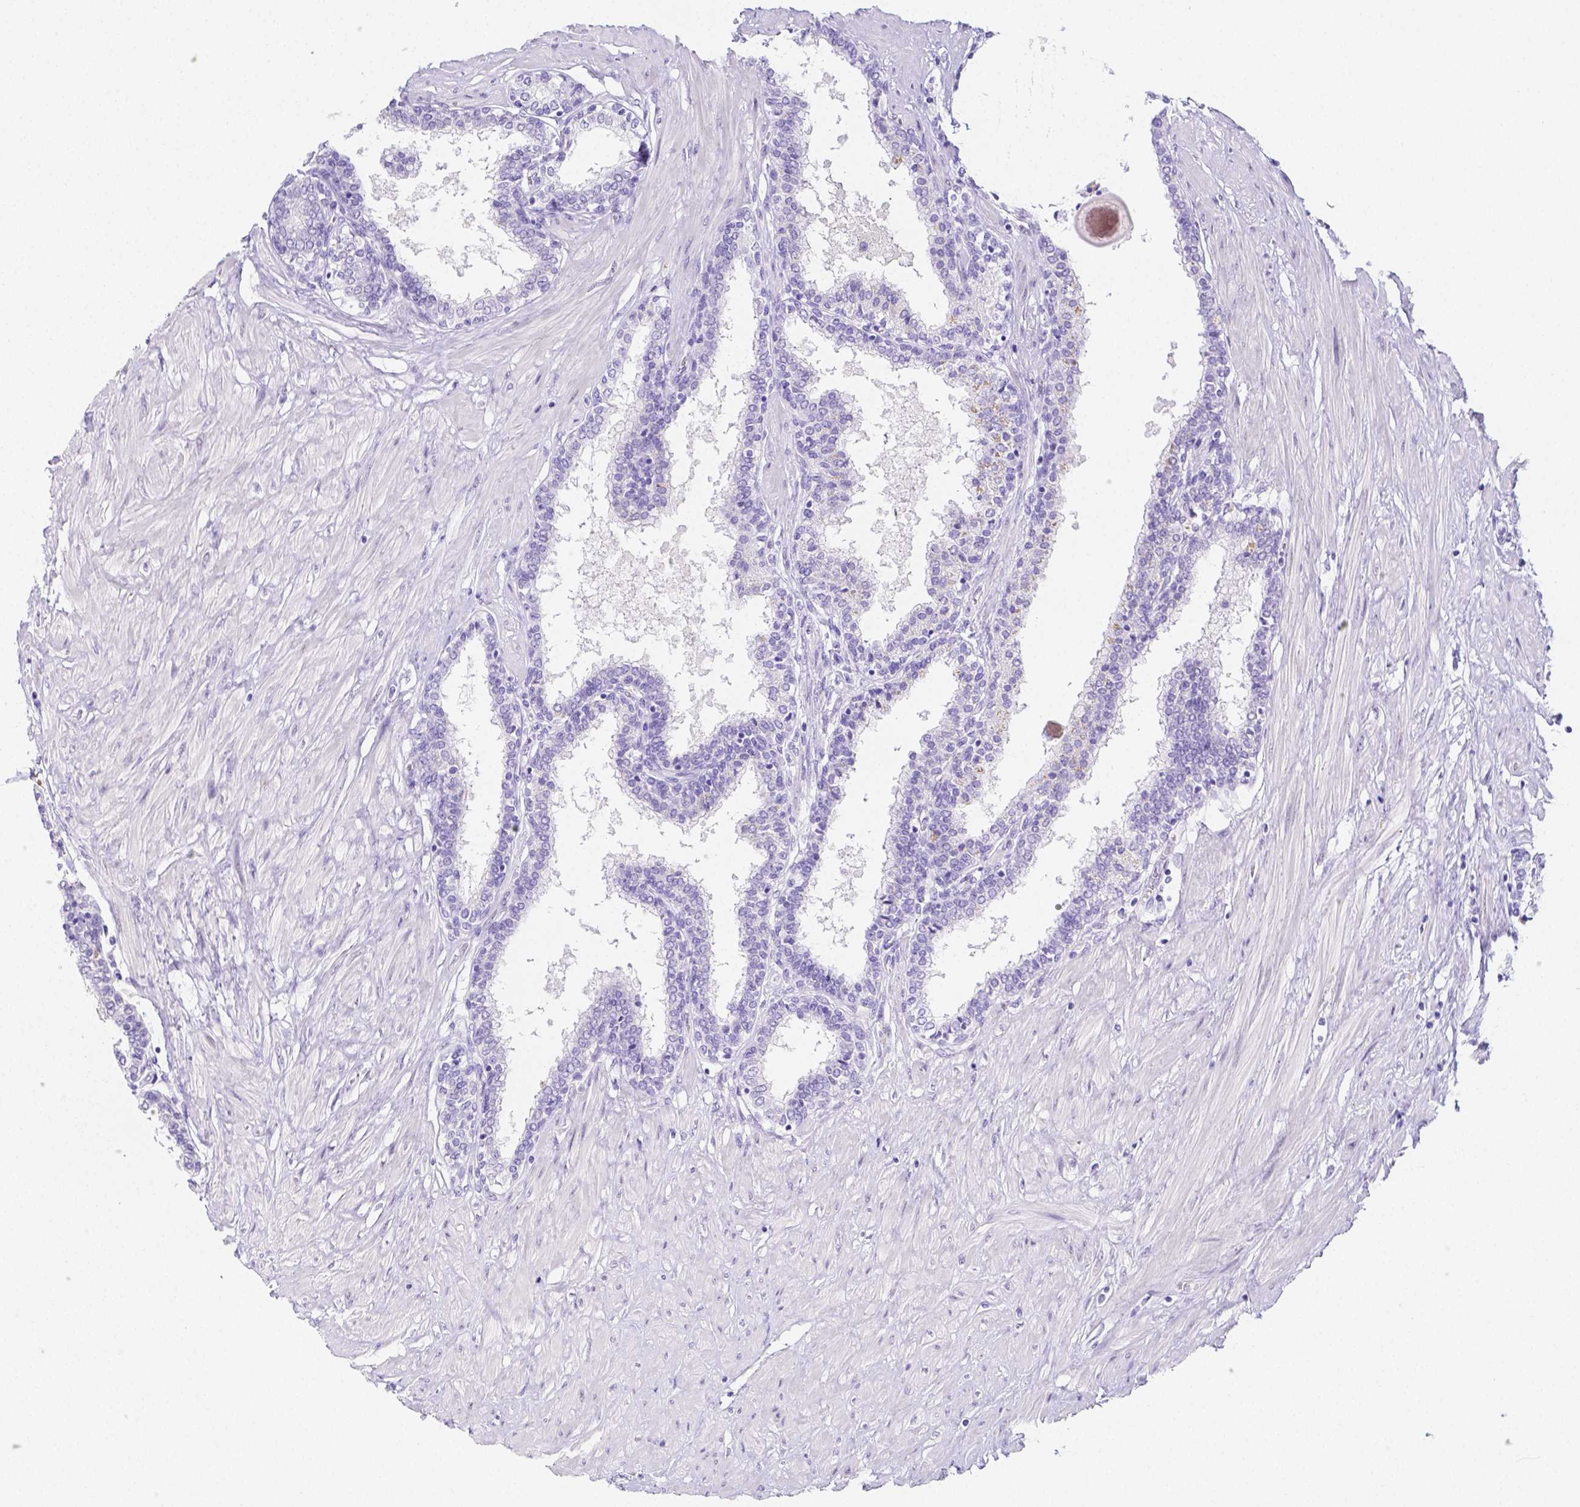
{"staining": {"intensity": "negative", "quantity": "none", "location": "none"}, "tissue": "prostate", "cell_type": "Glandular cells", "image_type": "normal", "snomed": [{"axis": "morphology", "description": "Normal tissue, NOS"}, {"axis": "topography", "description": "Prostate"}], "caption": "Histopathology image shows no significant protein expression in glandular cells of benign prostate.", "gene": "ARHGAP36", "patient": {"sex": "male", "age": 55}}